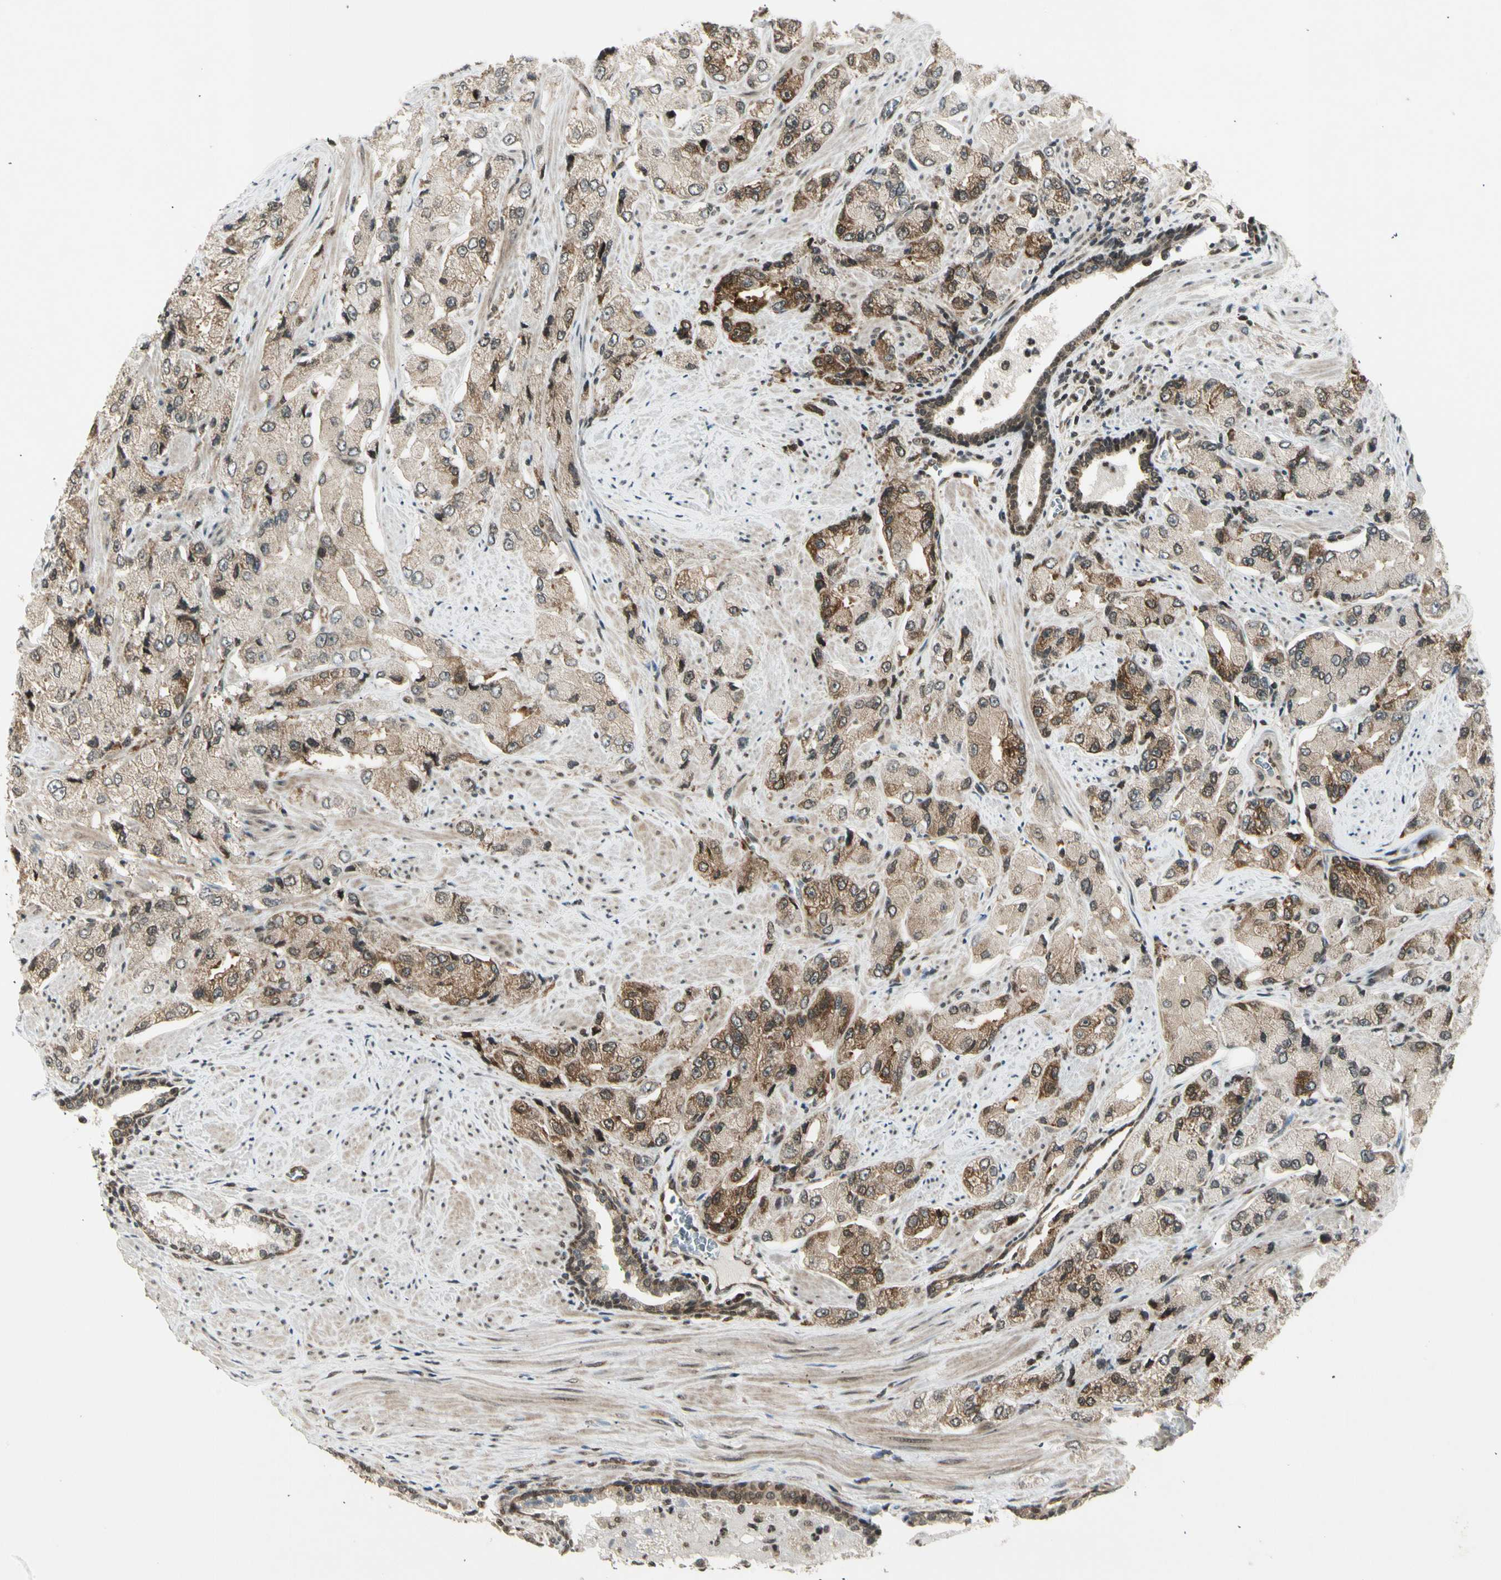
{"staining": {"intensity": "weak", "quantity": ">75%", "location": "cytoplasmic/membranous"}, "tissue": "prostate cancer", "cell_type": "Tumor cells", "image_type": "cancer", "snomed": [{"axis": "morphology", "description": "Adenocarcinoma, High grade"}, {"axis": "topography", "description": "Prostate"}], "caption": "Prostate high-grade adenocarcinoma tissue exhibits weak cytoplasmic/membranous expression in about >75% of tumor cells, visualized by immunohistochemistry. (DAB IHC with brightfield microscopy, high magnification).", "gene": "SMN2", "patient": {"sex": "male", "age": 58}}